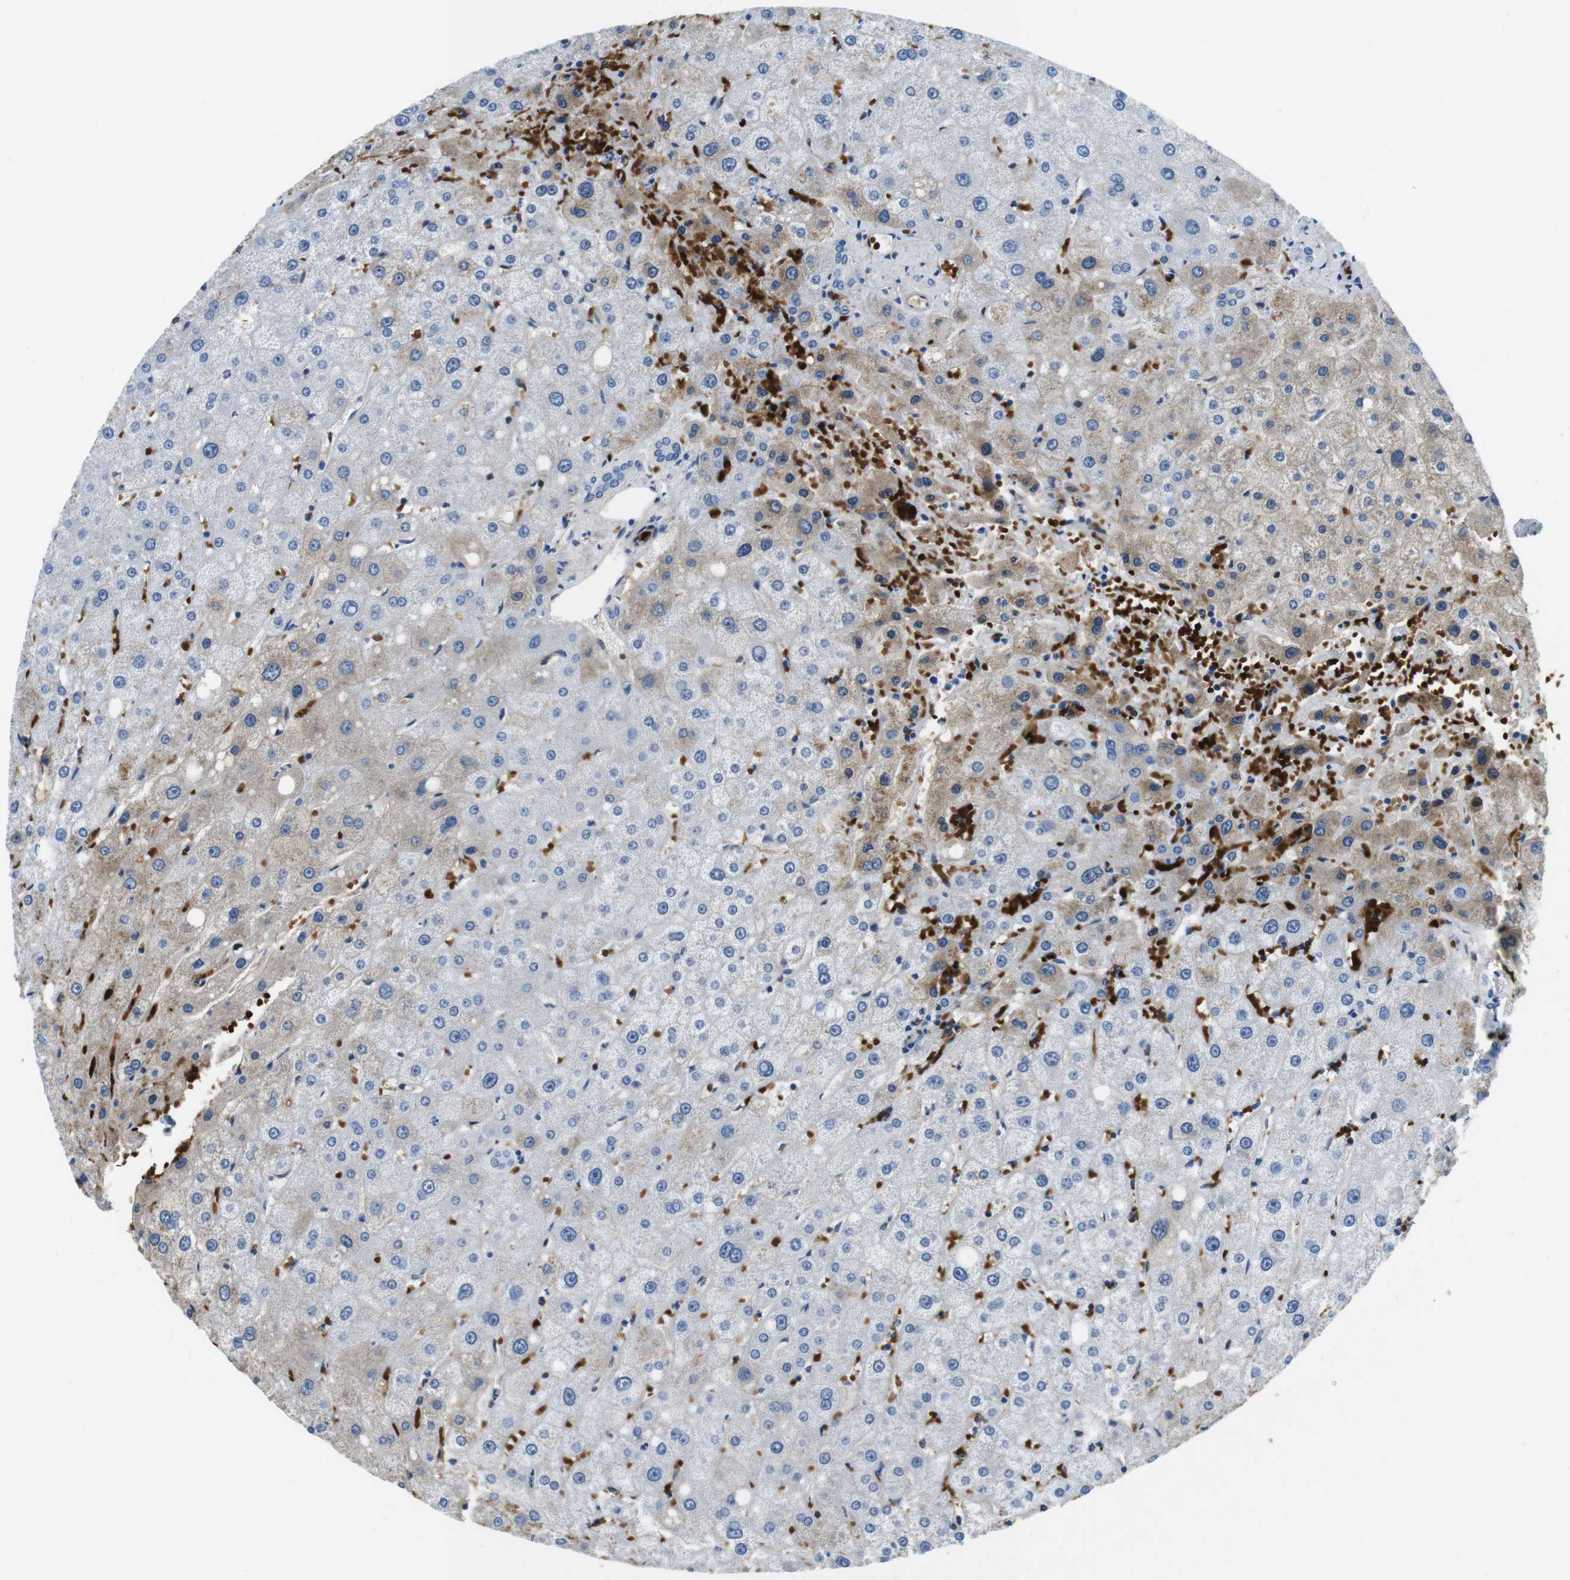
{"staining": {"intensity": "negative", "quantity": "none", "location": "none"}, "tissue": "liver", "cell_type": "Cholangiocytes", "image_type": "normal", "snomed": [{"axis": "morphology", "description": "Normal tissue, NOS"}, {"axis": "topography", "description": "Liver"}], "caption": "Immunohistochemistry (IHC) of unremarkable human liver reveals no staining in cholangiocytes. (DAB immunohistochemistry (IHC) visualized using brightfield microscopy, high magnification).", "gene": "TFAP2C", "patient": {"sex": "male", "age": 73}}